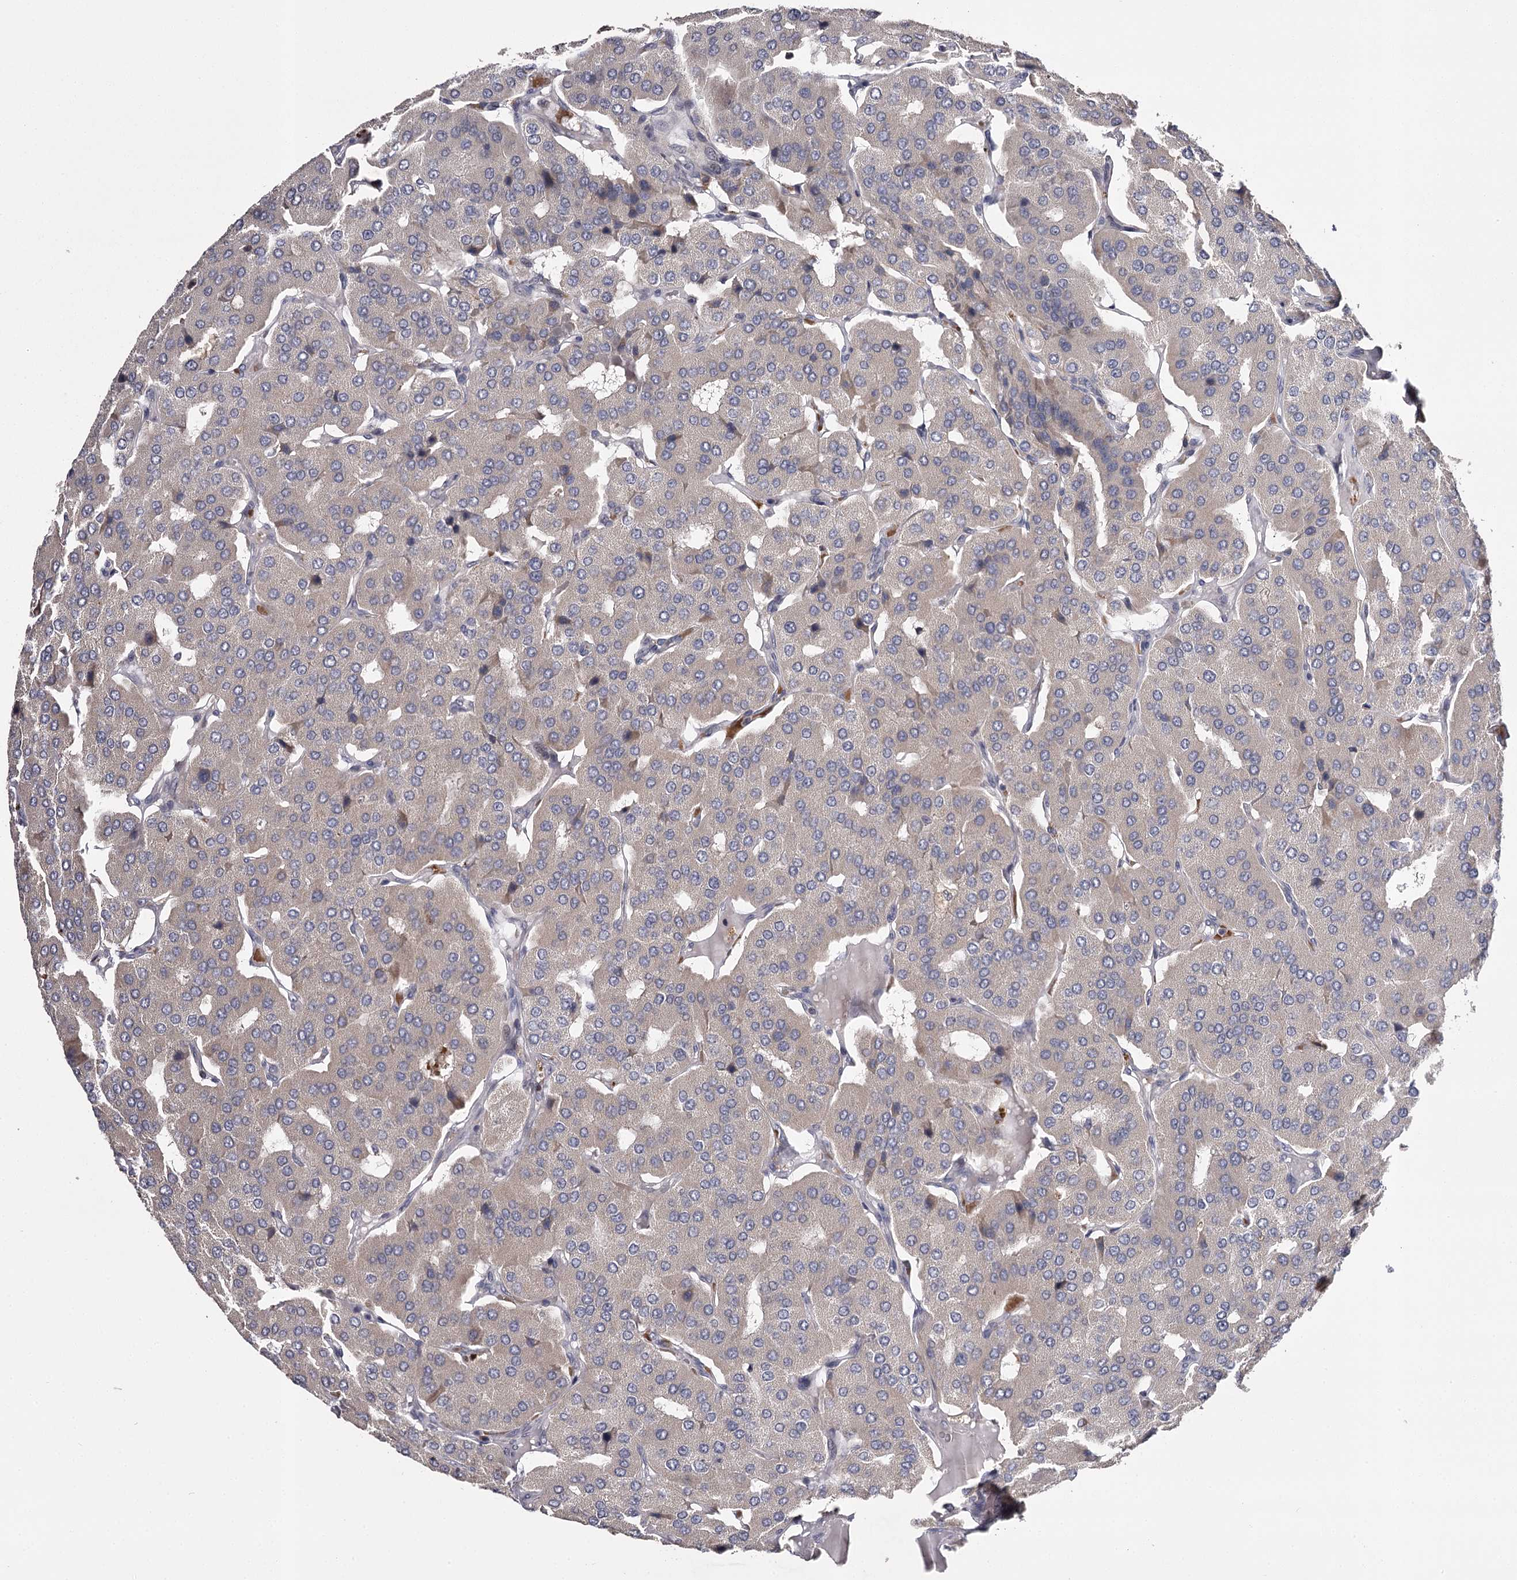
{"staining": {"intensity": "negative", "quantity": "none", "location": "none"}, "tissue": "parathyroid gland", "cell_type": "Glandular cells", "image_type": "normal", "snomed": [{"axis": "morphology", "description": "Normal tissue, NOS"}, {"axis": "morphology", "description": "Adenoma, NOS"}, {"axis": "topography", "description": "Parathyroid gland"}], "caption": "A micrograph of human parathyroid gland is negative for staining in glandular cells. (DAB (3,3'-diaminobenzidine) immunohistochemistry (IHC), high magnification).", "gene": "RASSF6", "patient": {"sex": "female", "age": 86}}